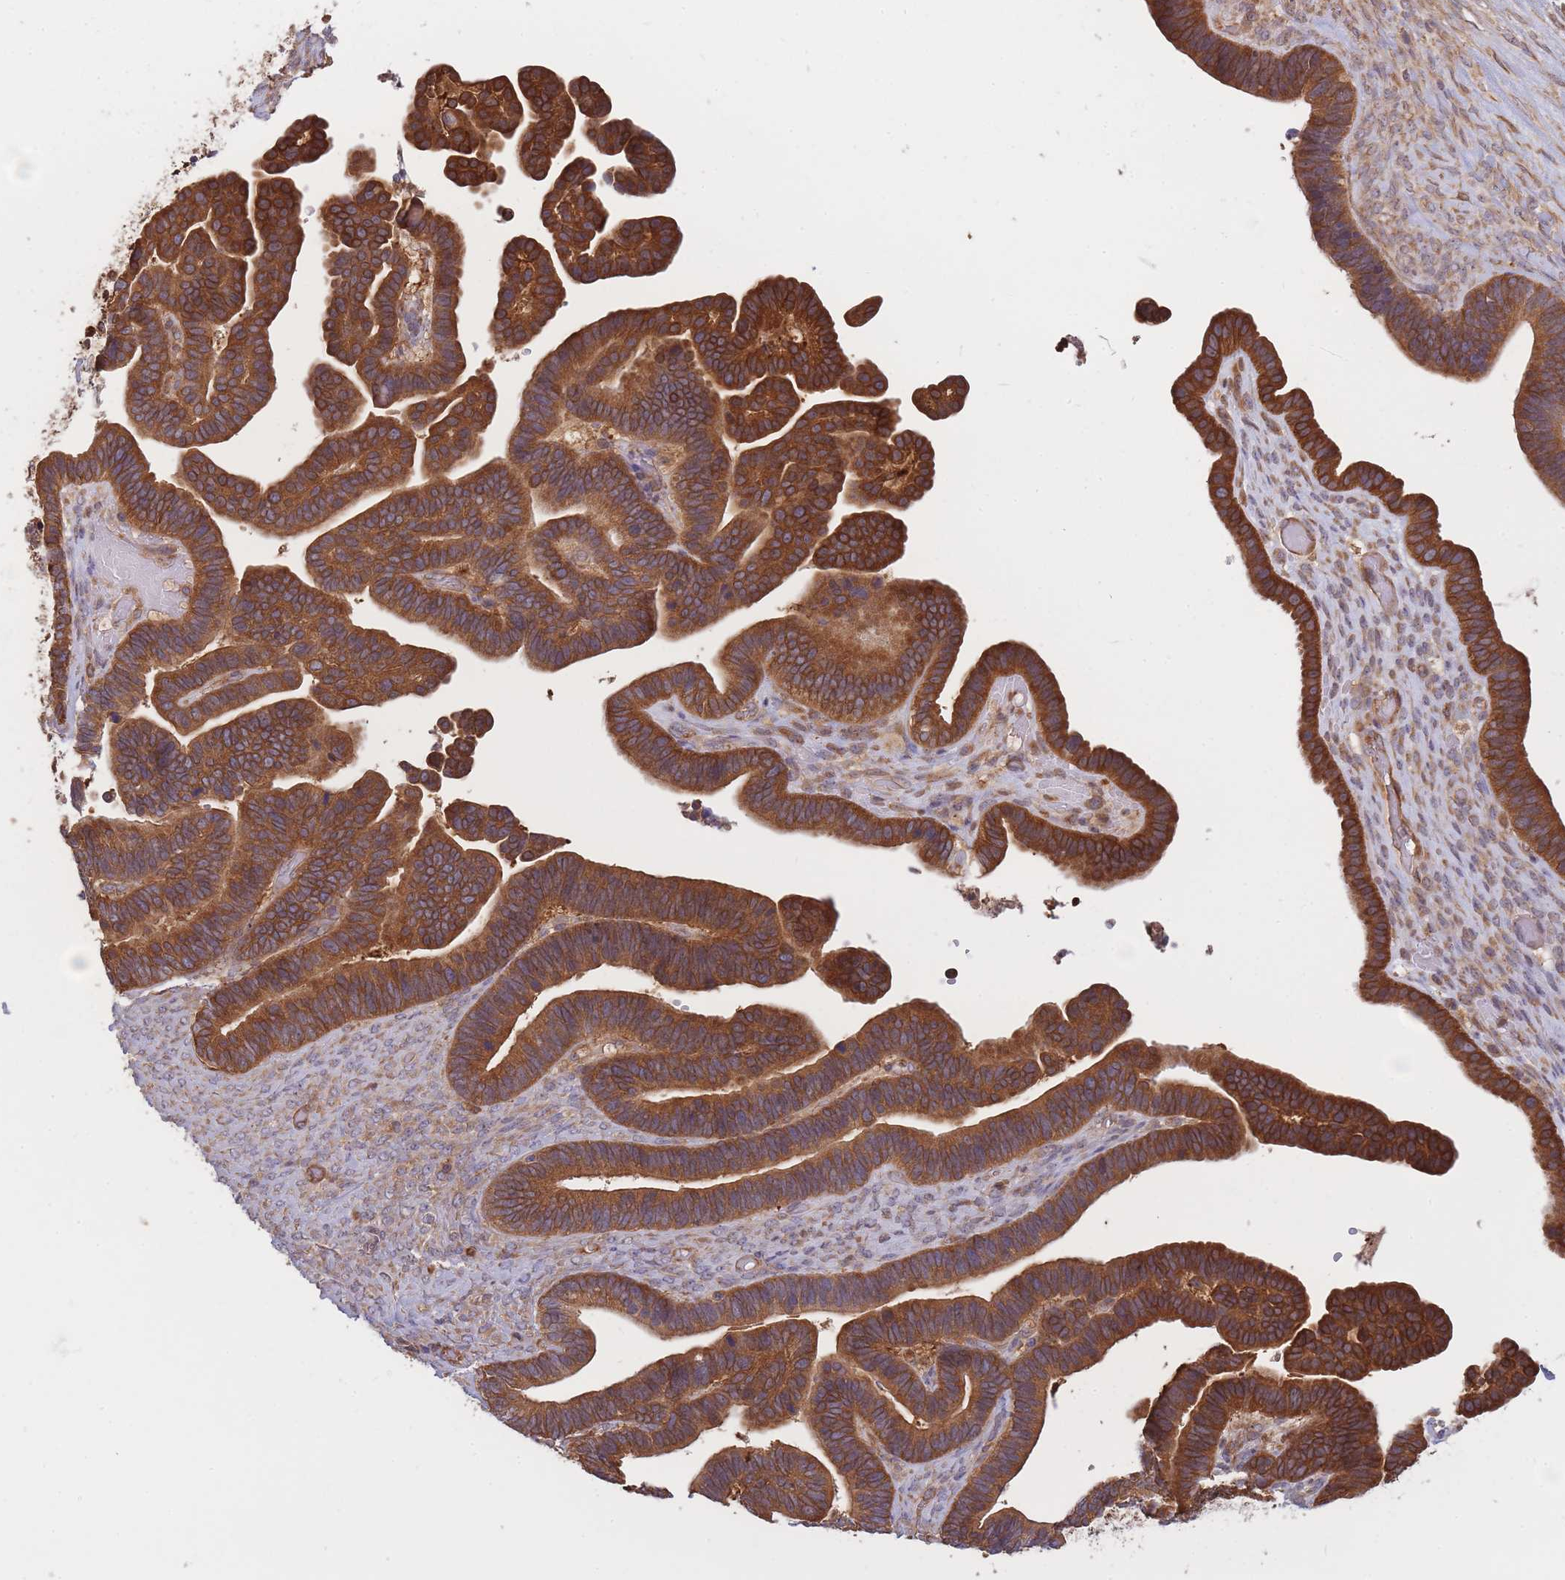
{"staining": {"intensity": "strong", "quantity": ">75%", "location": "cytoplasmic/membranous"}, "tissue": "ovarian cancer", "cell_type": "Tumor cells", "image_type": "cancer", "snomed": [{"axis": "morphology", "description": "Cystadenocarcinoma, serous, NOS"}, {"axis": "topography", "description": "Ovary"}], "caption": "A high amount of strong cytoplasmic/membranous expression is present in about >75% of tumor cells in ovarian cancer tissue.", "gene": "SLC4A9", "patient": {"sex": "female", "age": 56}}